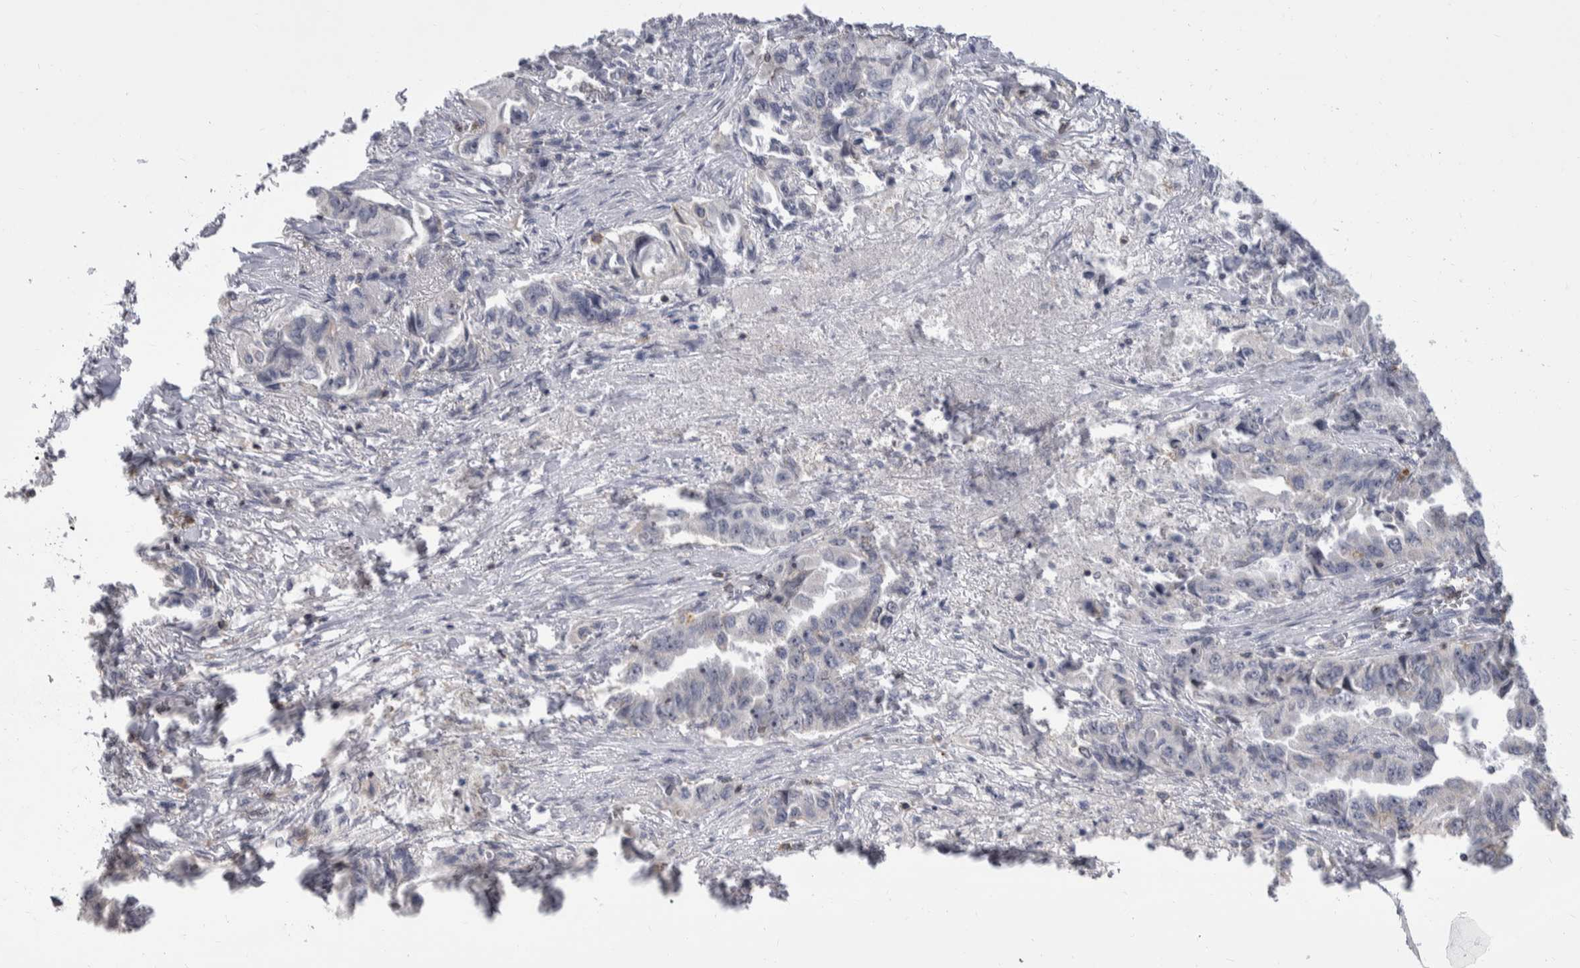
{"staining": {"intensity": "negative", "quantity": "none", "location": "none"}, "tissue": "lung cancer", "cell_type": "Tumor cells", "image_type": "cancer", "snomed": [{"axis": "morphology", "description": "Adenocarcinoma, NOS"}, {"axis": "topography", "description": "Lung"}], "caption": "Immunohistochemistry (IHC) image of human lung cancer (adenocarcinoma) stained for a protein (brown), which demonstrates no expression in tumor cells.", "gene": "CEP295NL", "patient": {"sex": "female", "age": 51}}